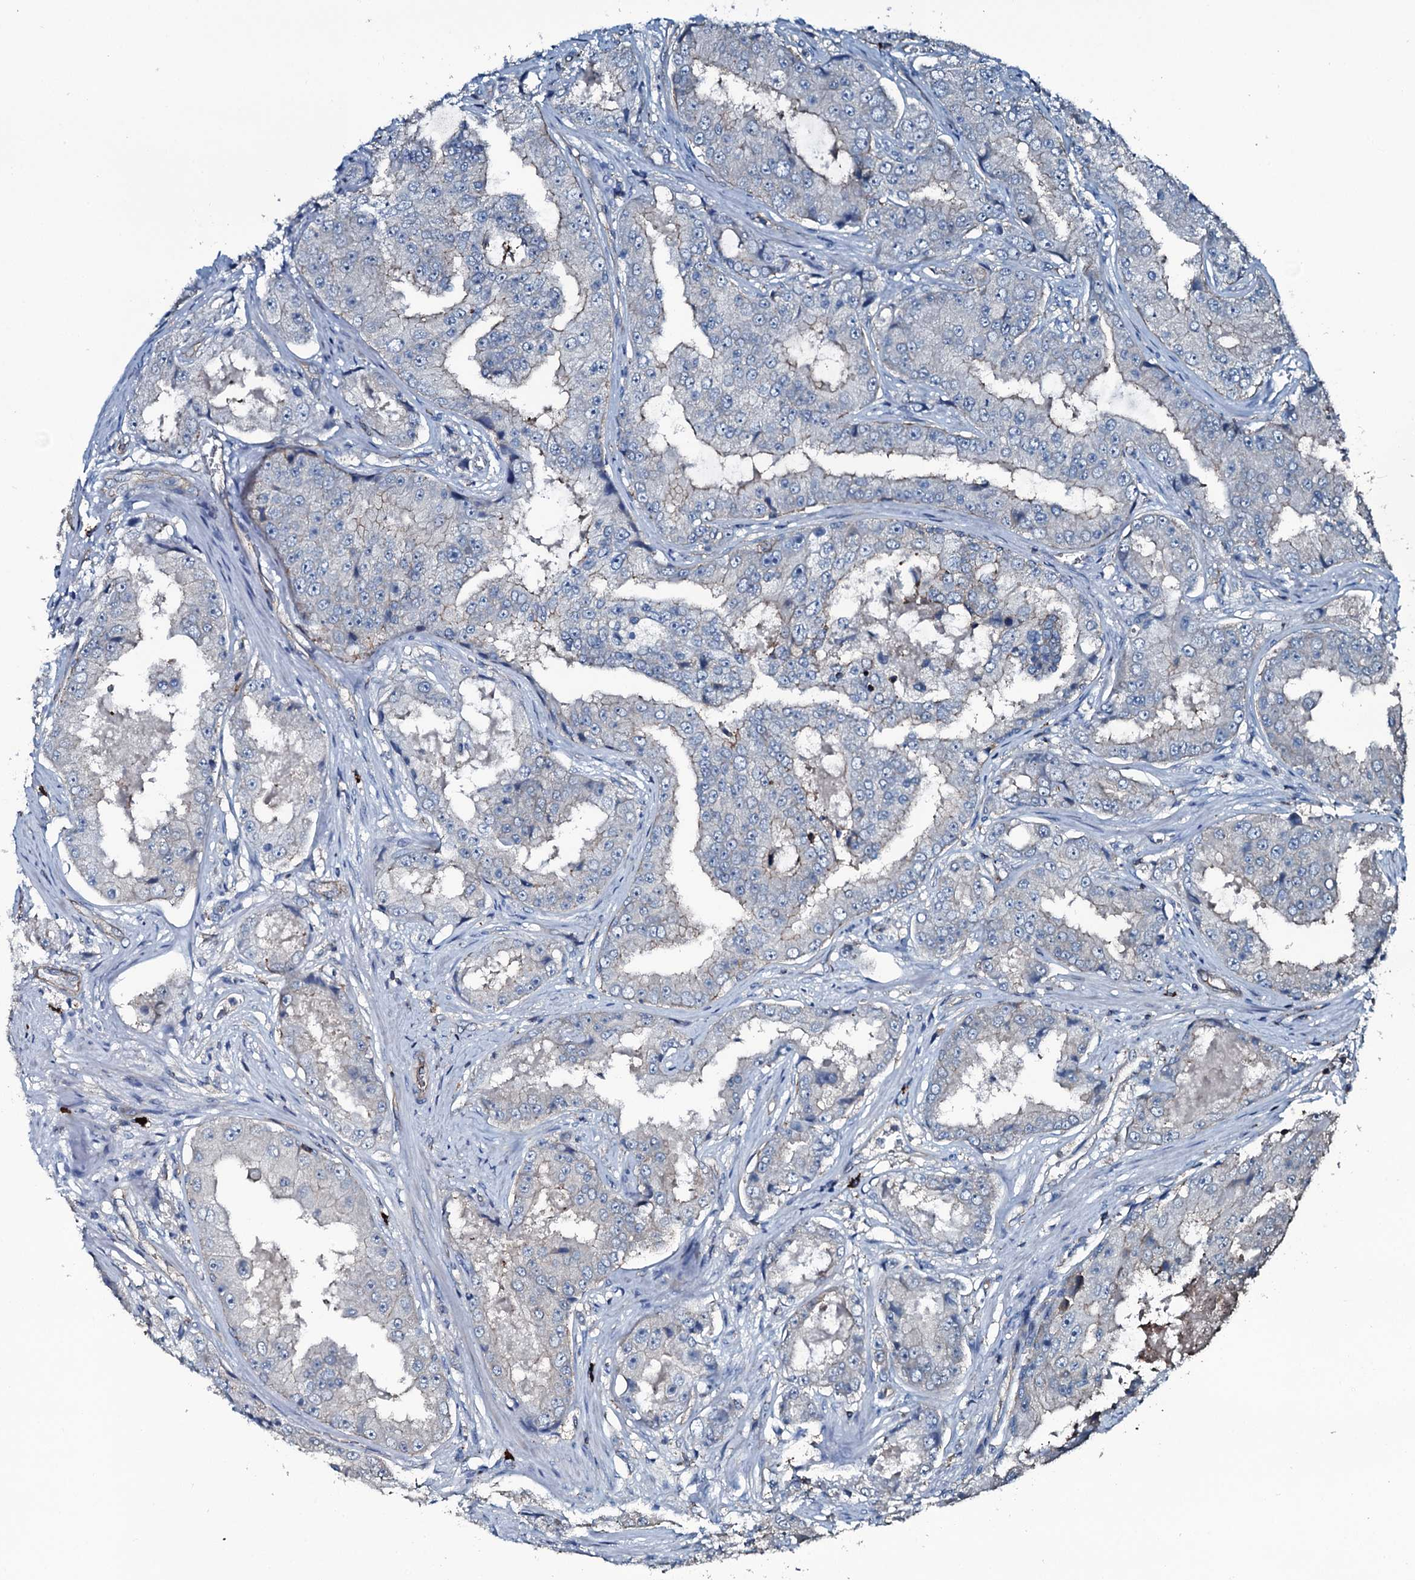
{"staining": {"intensity": "negative", "quantity": "none", "location": "none"}, "tissue": "prostate cancer", "cell_type": "Tumor cells", "image_type": "cancer", "snomed": [{"axis": "morphology", "description": "Adenocarcinoma, High grade"}, {"axis": "topography", "description": "Prostate"}], "caption": "High power microscopy image of an immunohistochemistry photomicrograph of adenocarcinoma (high-grade) (prostate), revealing no significant expression in tumor cells.", "gene": "SLC25A38", "patient": {"sex": "male", "age": 73}}